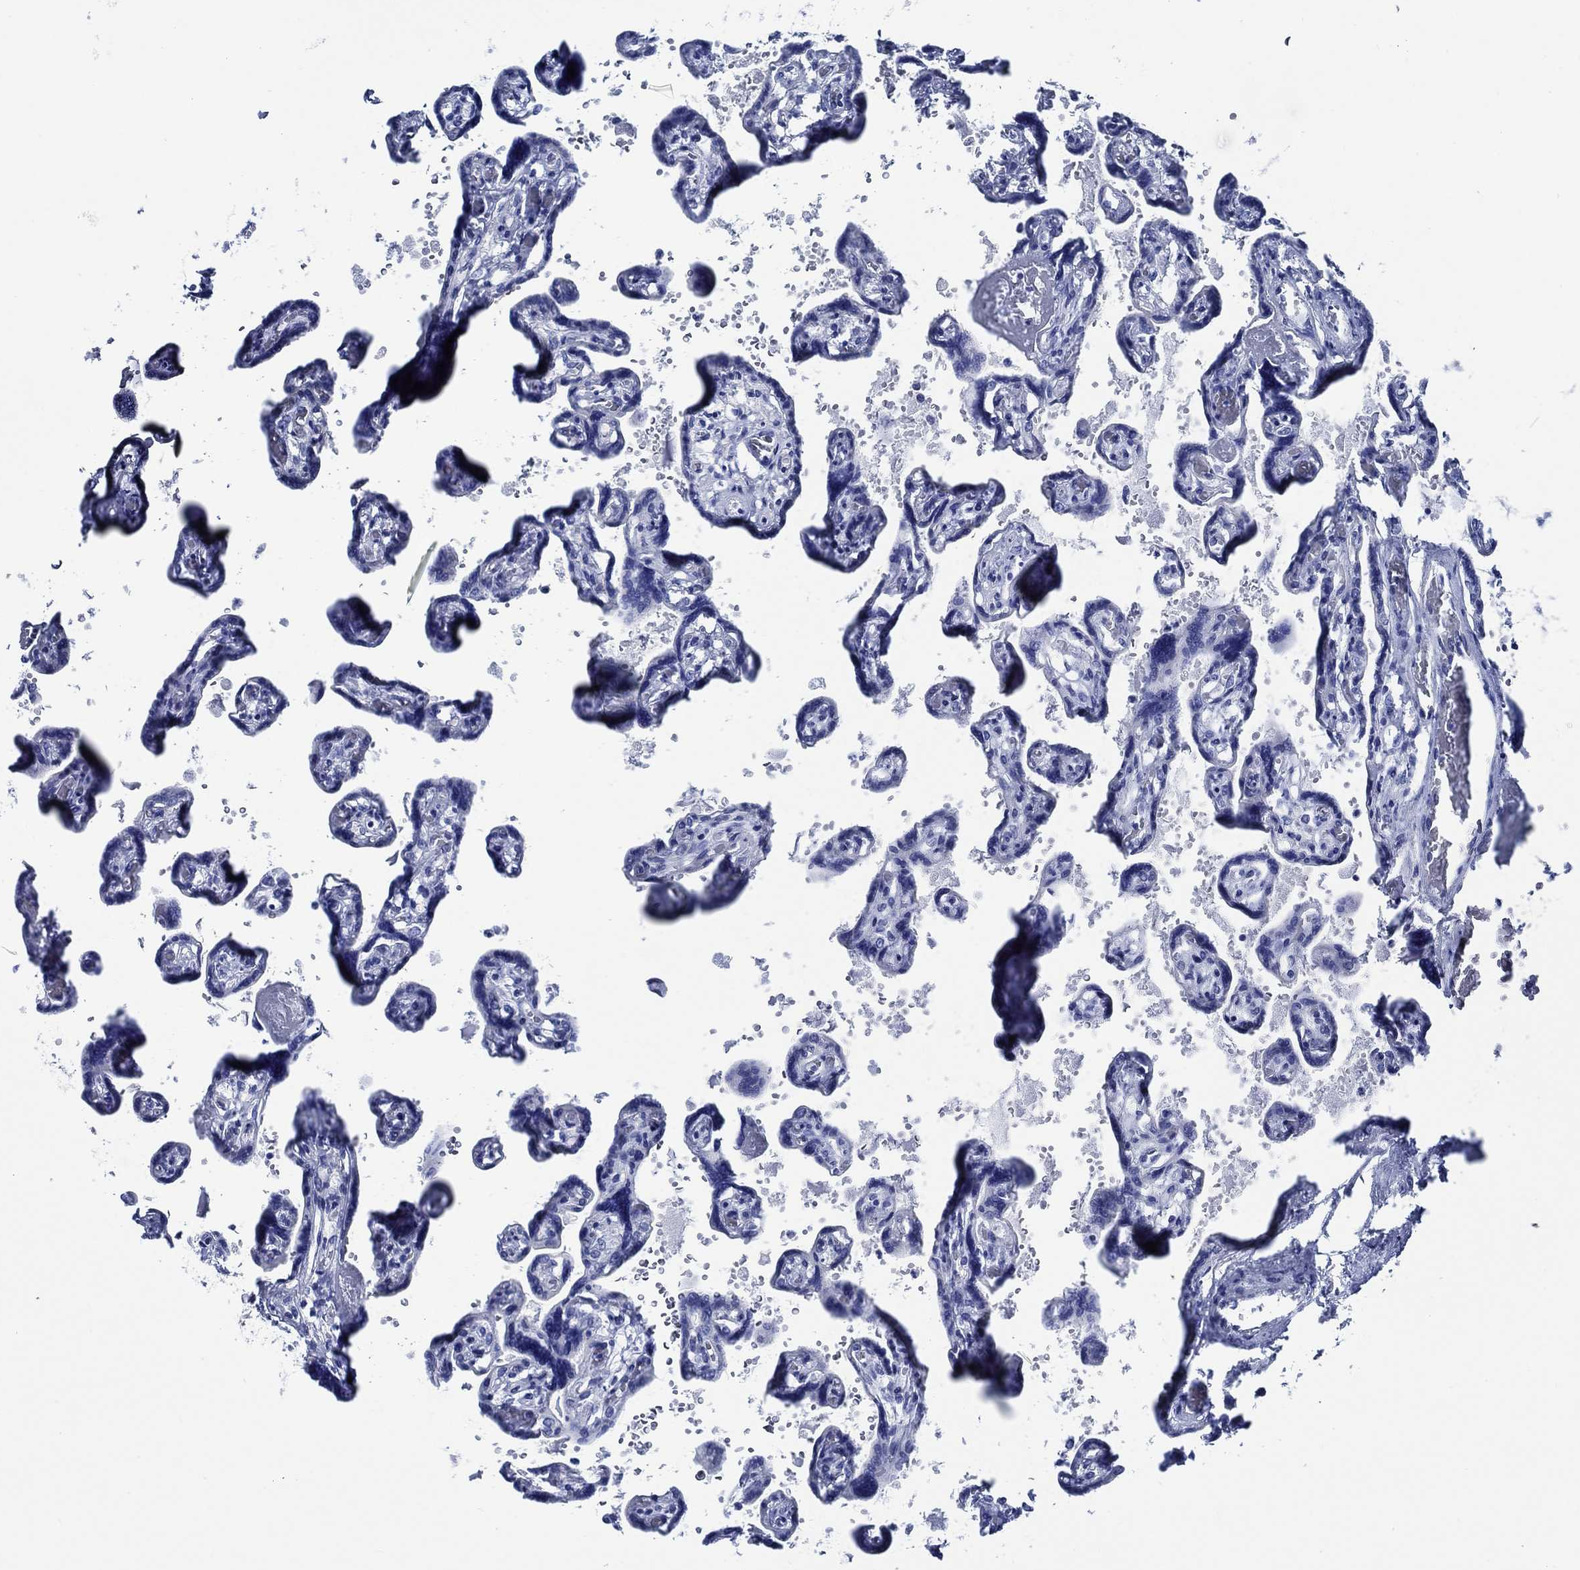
{"staining": {"intensity": "negative", "quantity": "none", "location": "none"}, "tissue": "placenta", "cell_type": "Decidual cells", "image_type": "normal", "snomed": [{"axis": "morphology", "description": "Normal tissue, NOS"}, {"axis": "topography", "description": "Placenta"}], "caption": "Placenta was stained to show a protein in brown. There is no significant positivity in decidual cells. (DAB IHC, high magnification).", "gene": "WDR62", "patient": {"sex": "female", "age": 32}}